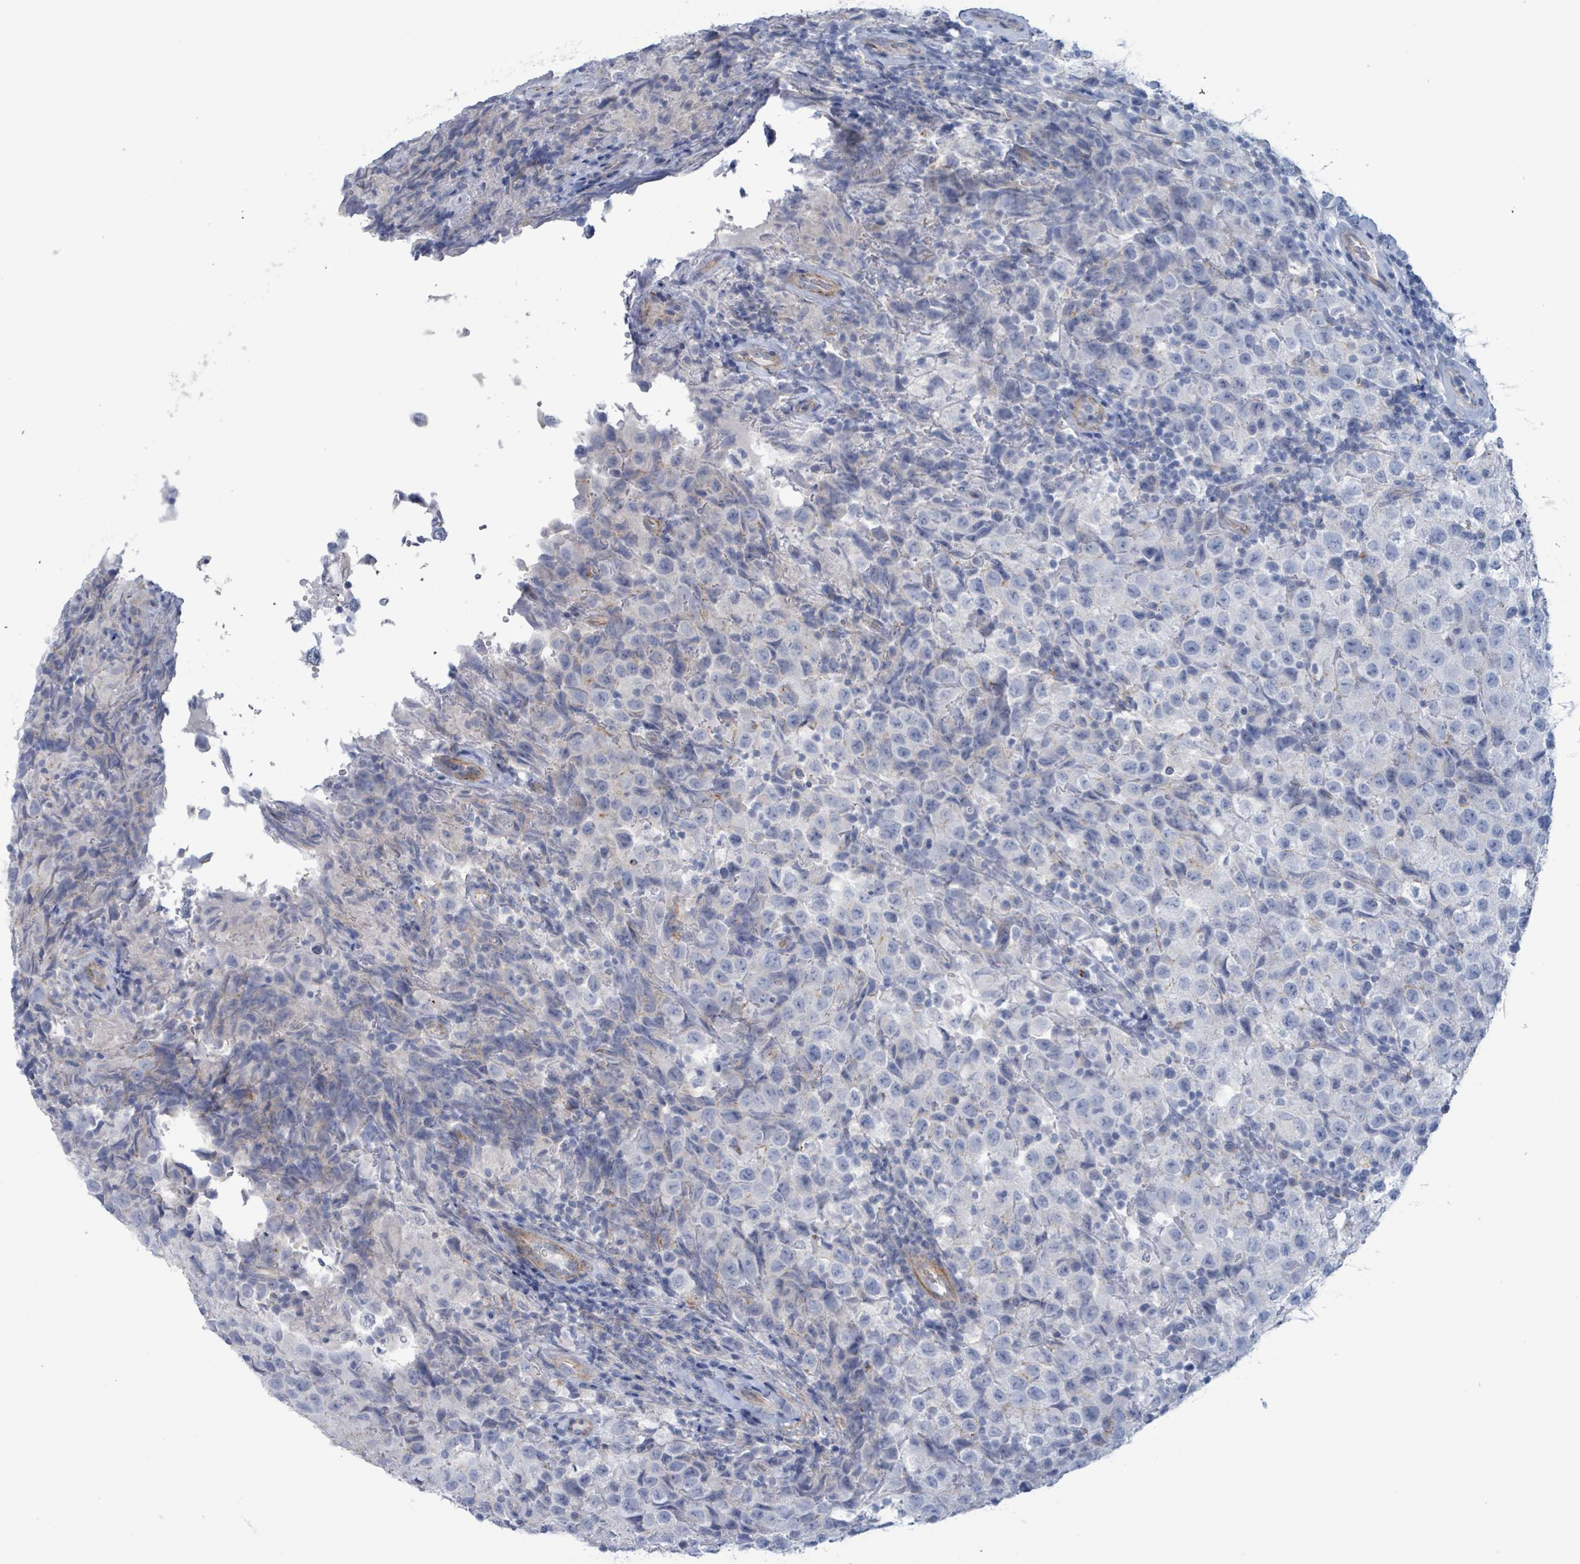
{"staining": {"intensity": "negative", "quantity": "none", "location": "none"}, "tissue": "testis cancer", "cell_type": "Tumor cells", "image_type": "cancer", "snomed": [{"axis": "morphology", "description": "Seminoma, NOS"}, {"axis": "morphology", "description": "Carcinoma, Embryonal, NOS"}, {"axis": "topography", "description": "Testis"}], "caption": "Tumor cells are negative for brown protein staining in seminoma (testis). (Immunohistochemistry, brightfield microscopy, high magnification).", "gene": "PKLR", "patient": {"sex": "male", "age": 41}}